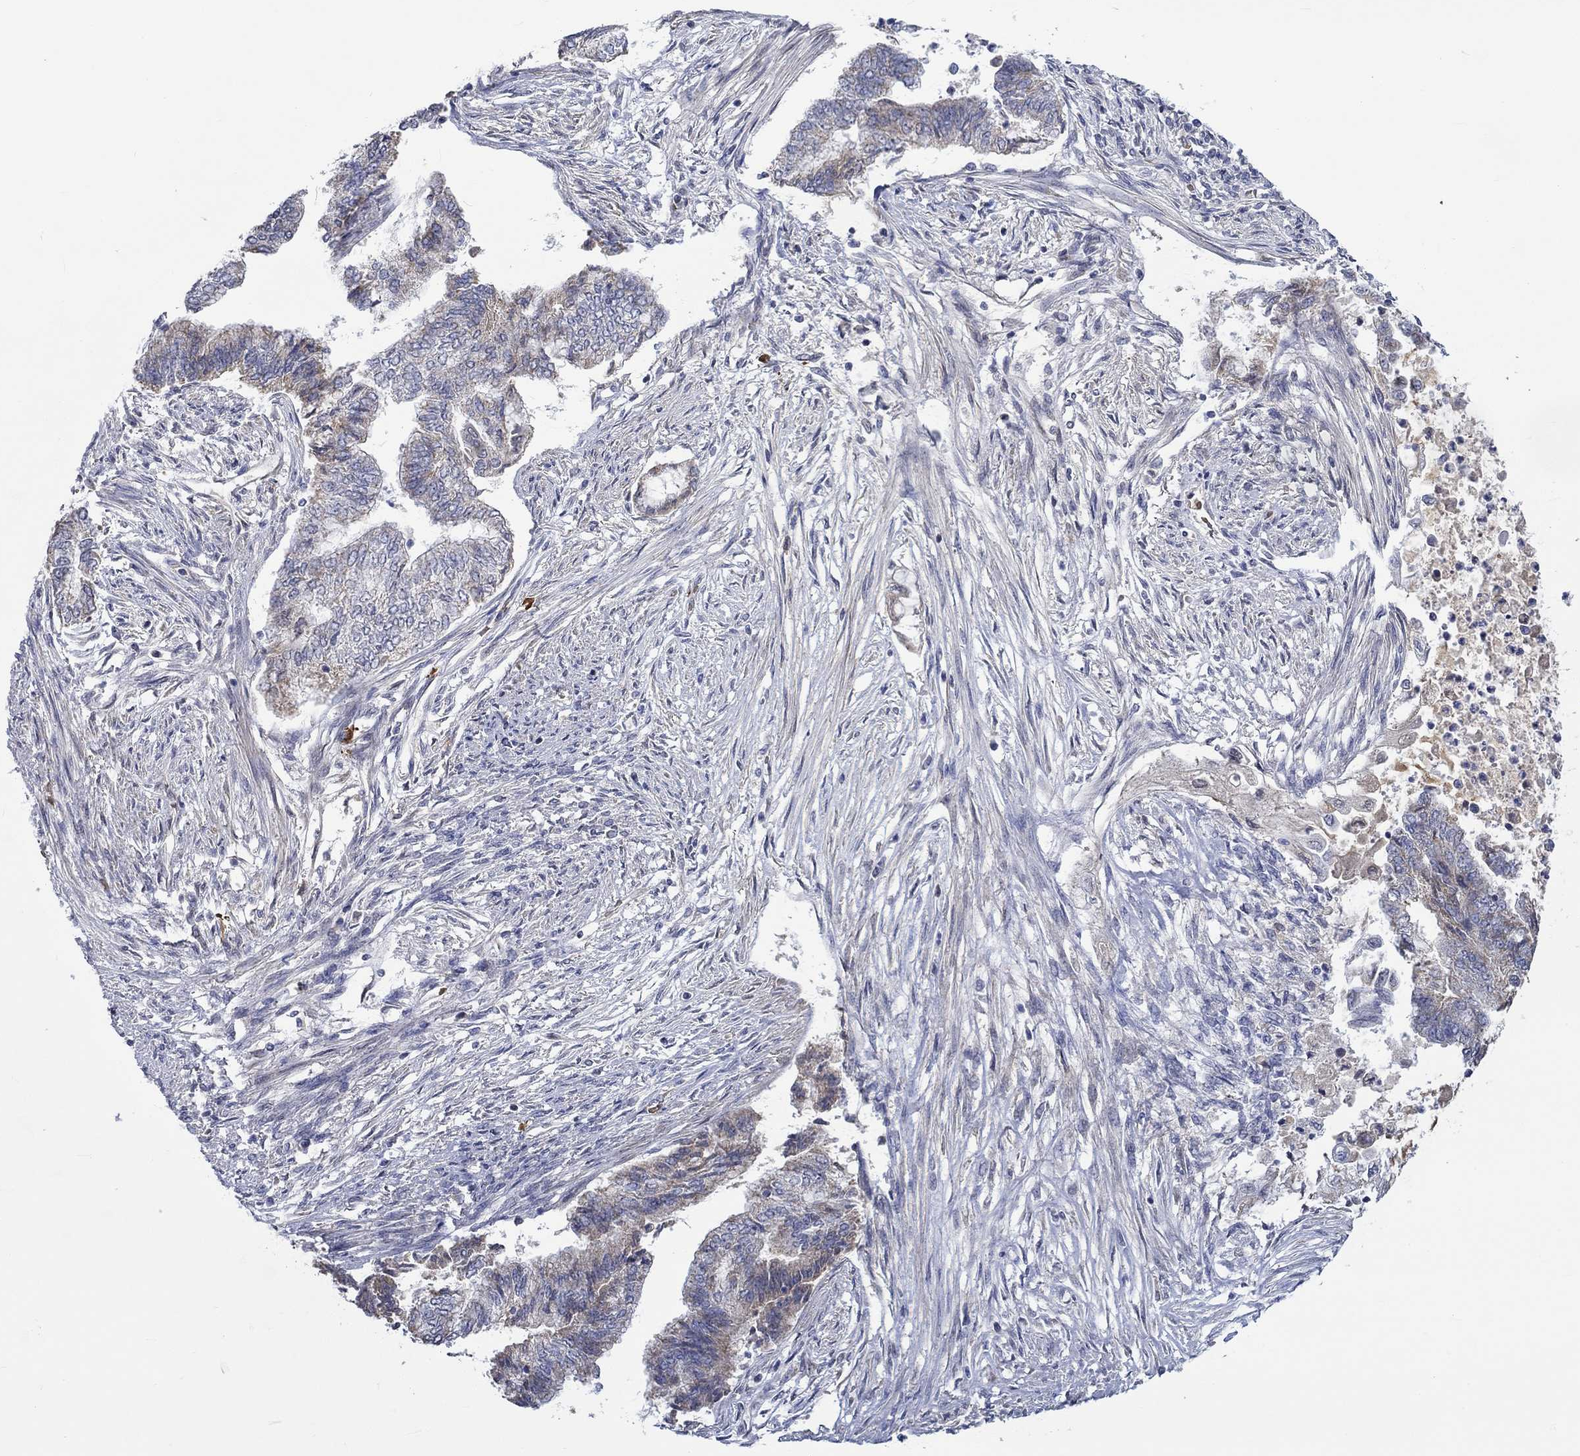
{"staining": {"intensity": "weak", "quantity": "25%-75%", "location": "cytoplasmic/membranous"}, "tissue": "endometrial cancer", "cell_type": "Tumor cells", "image_type": "cancer", "snomed": [{"axis": "morphology", "description": "Adenocarcinoma, NOS"}, {"axis": "topography", "description": "Endometrium"}], "caption": "A low amount of weak cytoplasmic/membranous staining is present in approximately 25%-75% of tumor cells in endometrial cancer (adenocarcinoma) tissue.", "gene": "WASF1", "patient": {"sex": "female", "age": 65}}